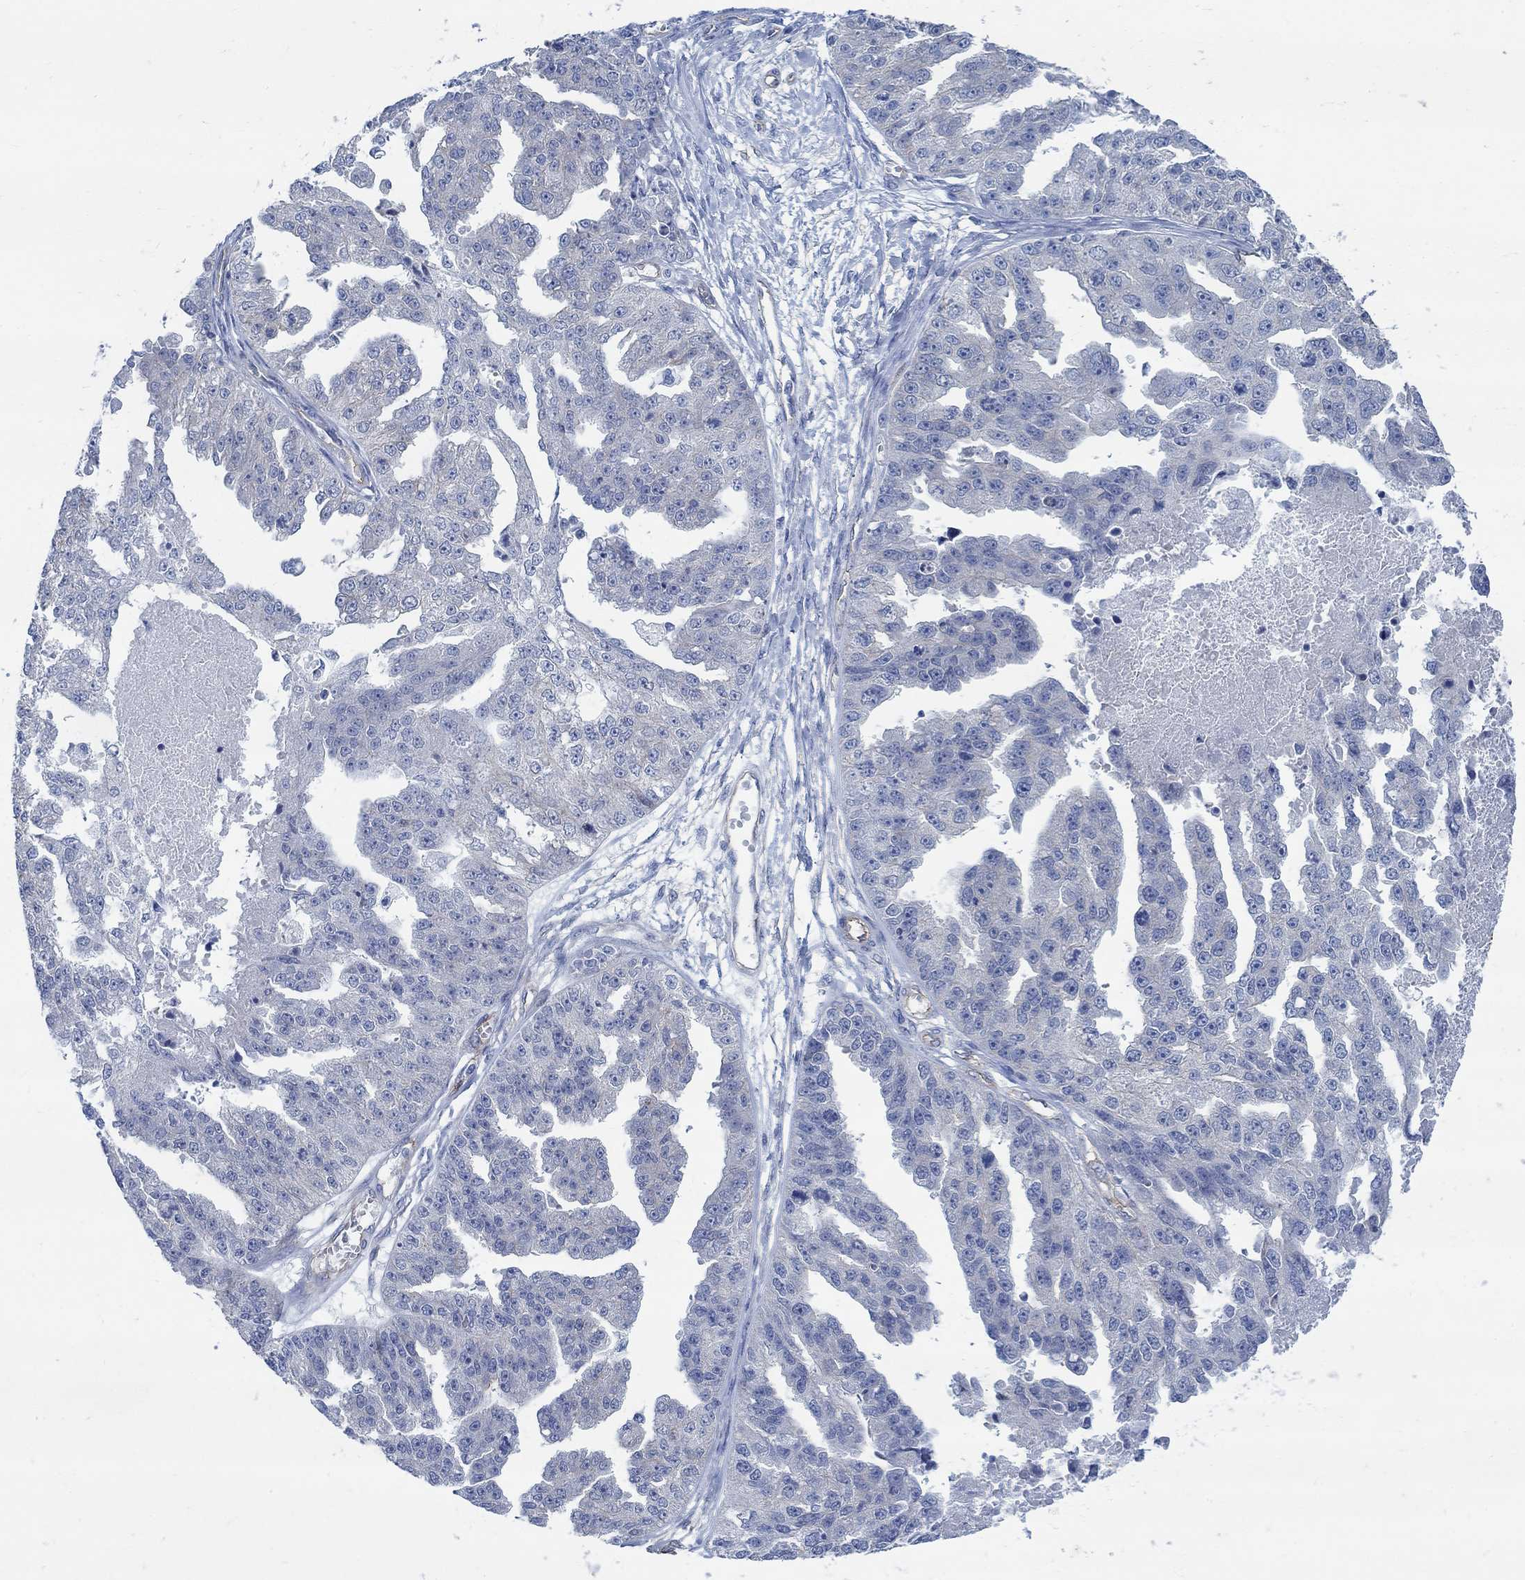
{"staining": {"intensity": "negative", "quantity": "none", "location": "none"}, "tissue": "ovarian cancer", "cell_type": "Tumor cells", "image_type": "cancer", "snomed": [{"axis": "morphology", "description": "Cystadenocarcinoma, serous, NOS"}, {"axis": "topography", "description": "Ovary"}], "caption": "Ovarian cancer was stained to show a protein in brown. There is no significant staining in tumor cells.", "gene": "TMEM198", "patient": {"sex": "female", "age": 58}}